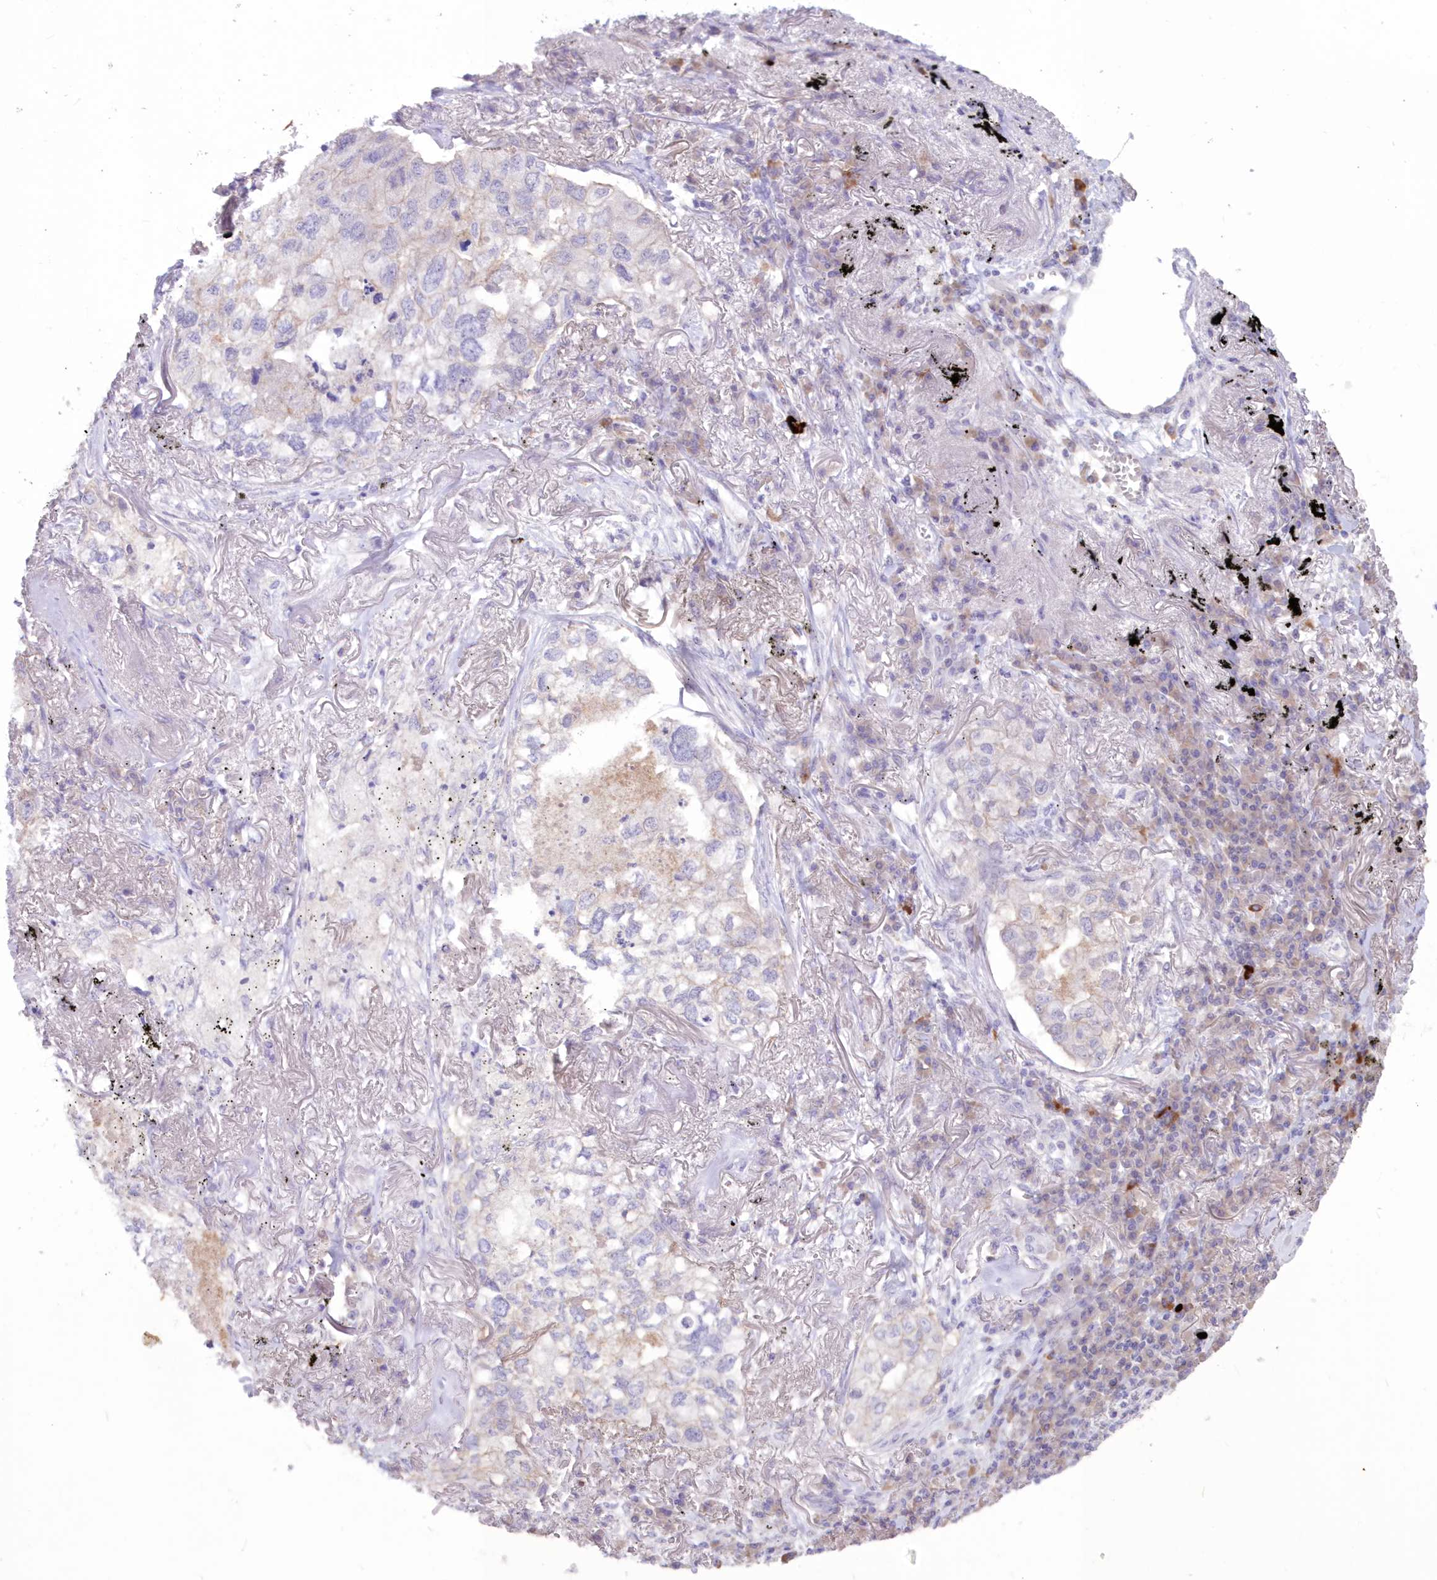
{"staining": {"intensity": "negative", "quantity": "none", "location": "none"}, "tissue": "lung cancer", "cell_type": "Tumor cells", "image_type": "cancer", "snomed": [{"axis": "morphology", "description": "Adenocarcinoma, NOS"}, {"axis": "topography", "description": "Lung"}], "caption": "IHC photomicrograph of neoplastic tissue: lung adenocarcinoma stained with DAB reveals no significant protein positivity in tumor cells.", "gene": "SNED1", "patient": {"sex": "male", "age": 65}}